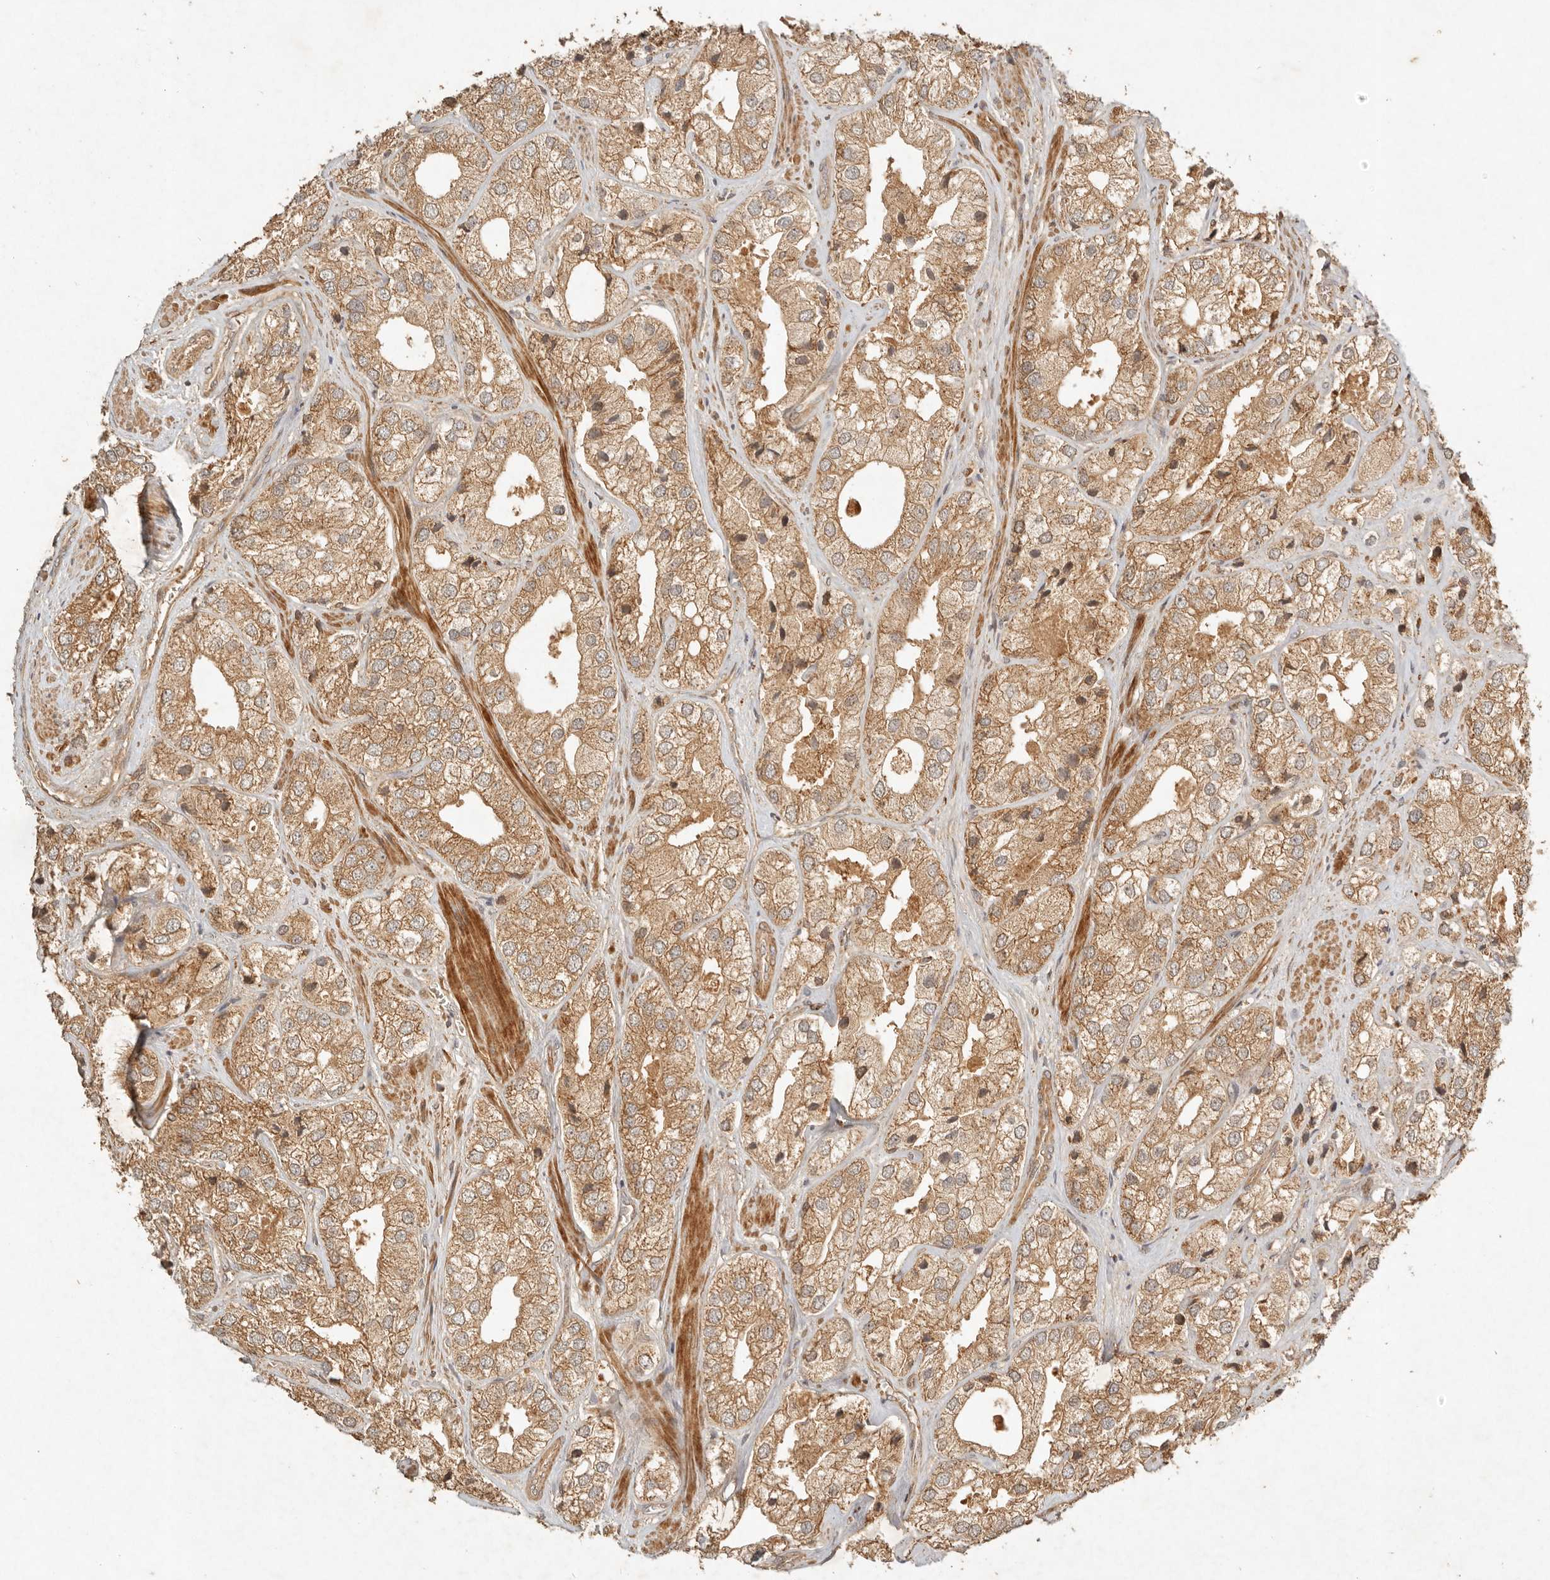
{"staining": {"intensity": "moderate", "quantity": ">75%", "location": "cytoplasmic/membranous"}, "tissue": "prostate cancer", "cell_type": "Tumor cells", "image_type": "cancer", "snomed": [{"axis": "morphology", "description": "Adenocarcinoma, High grade"}, {"axis": "topography", "description": "Prostate"}], "caption": "This image reveals adenocarcinoma (high-grade) (prostate) stained with IHC to label a protein in brown. The cytoplasmic/membranous of tumor cells show moderate positivity for the protein. Nuclei are counter-stained blue.", "gene": "CLEC4C", "patient": {"sex": "male", "age": 50}}